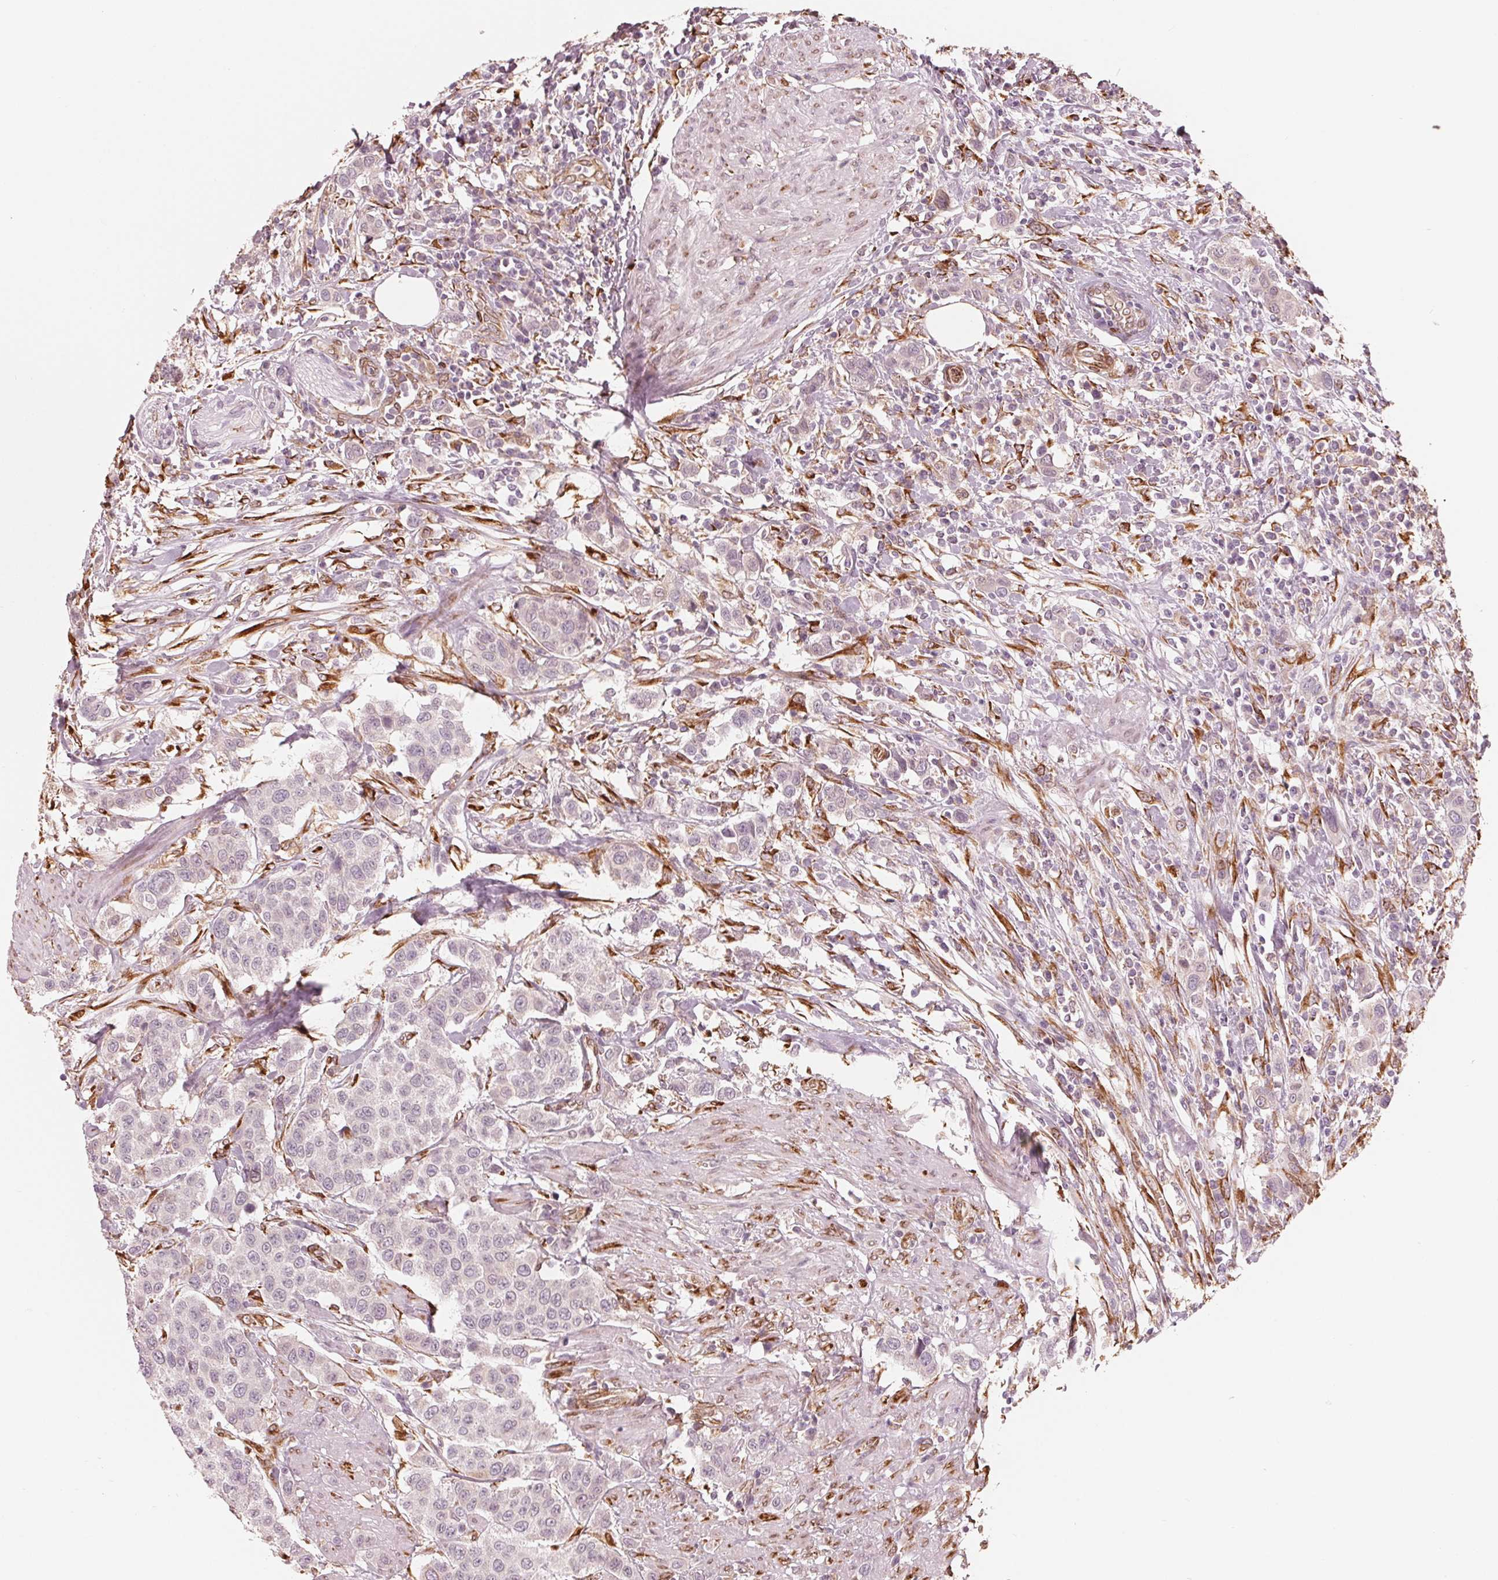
{"staining": {"intensity": "negative", "quantity": "none", "location": "none"}, "tissue": "urothelial cancer", "cell_type": "Tumor cells", "image_type": "cancer", "snomed": [{"axis": "morphology", "description": "Urothelial carcinoma, High grade"}, {"axis": "topography", "description": "Urinary bladder"}], "caption": "The immunohistochemistry (IHC) histopathology image has no significant positivity in tumor cells of urothelial cancer tissue. Nuclei are stained in blue.", "gene": "IKBIP", "patient": {"sex": "female", "age": 58}}